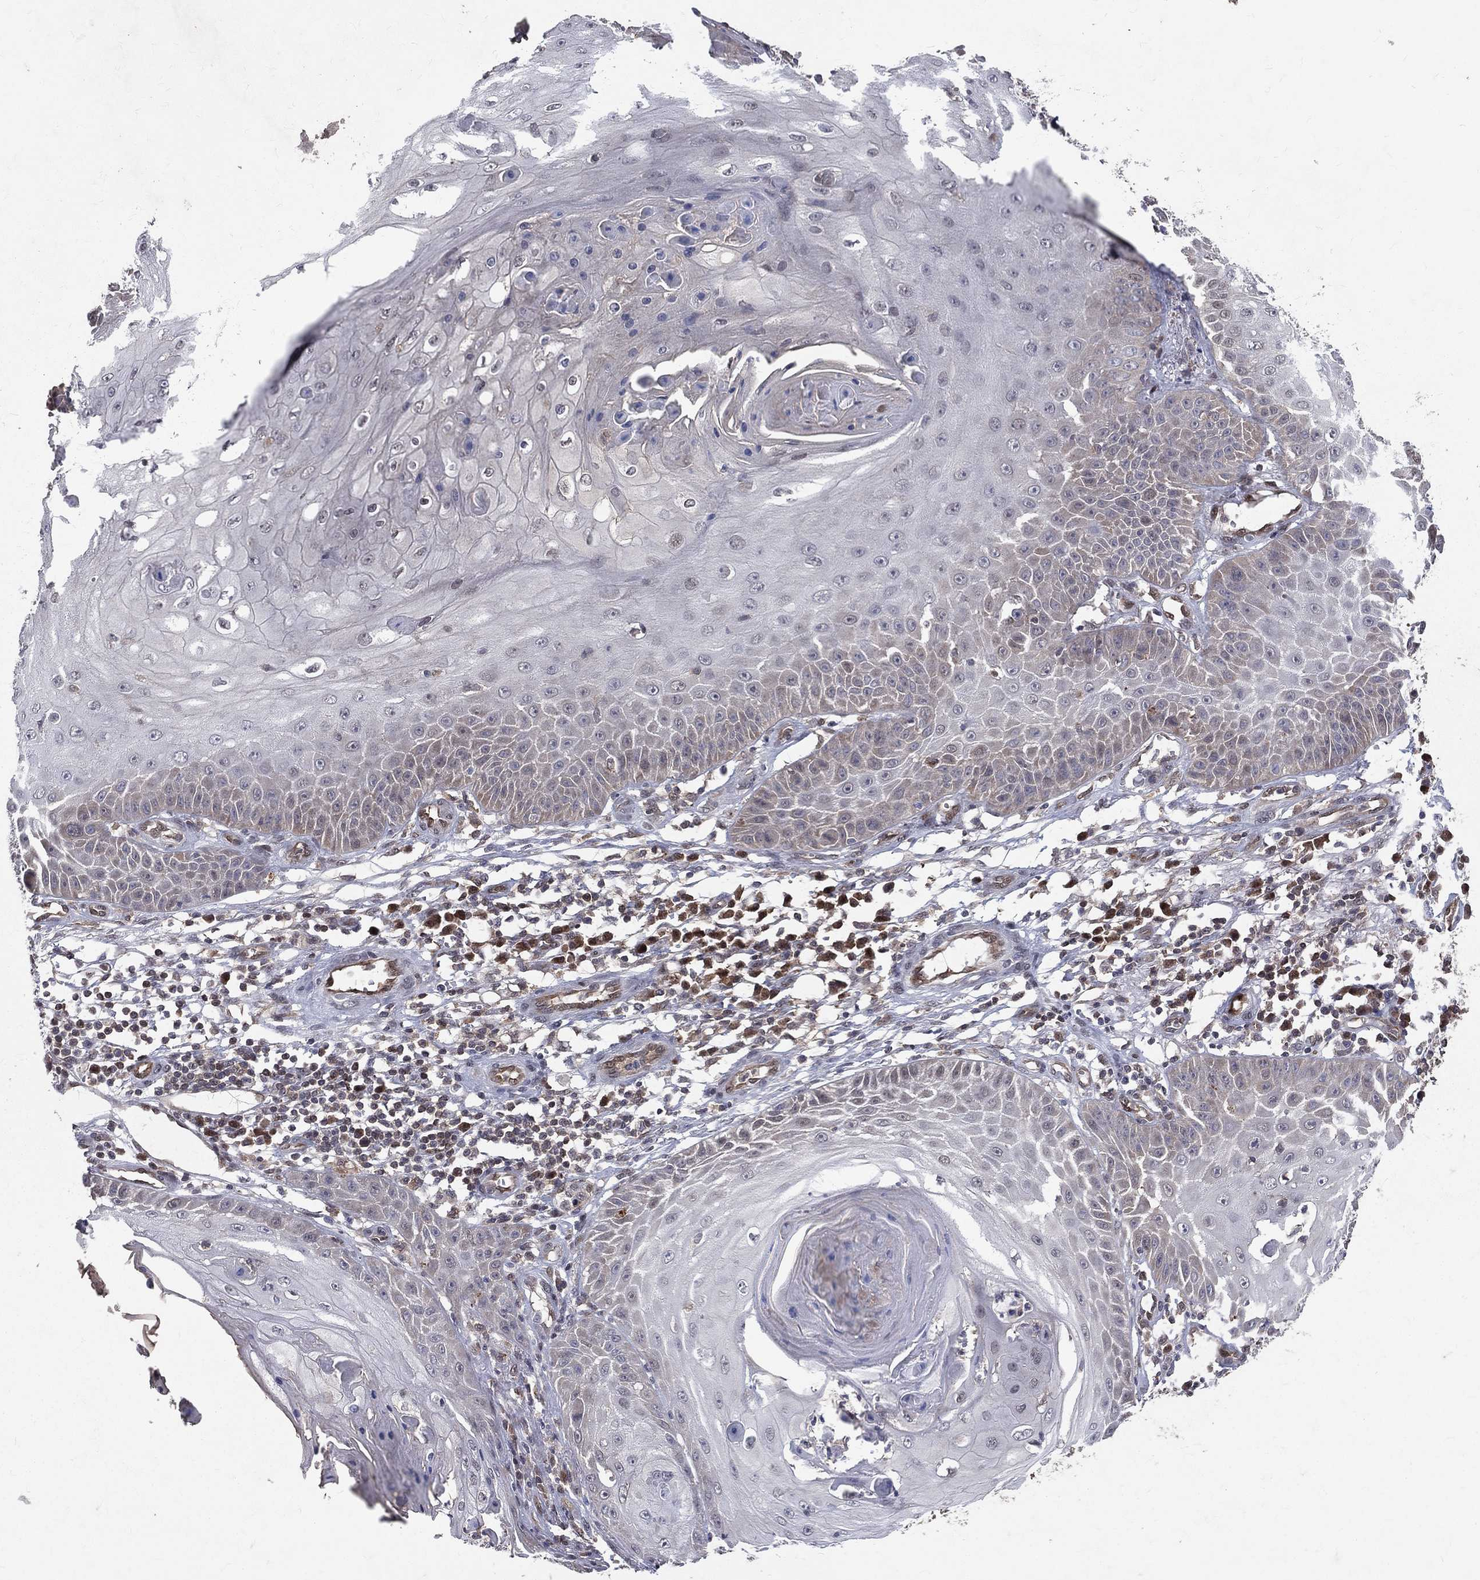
{"staining": {"intensity": "negative", "quantity": "none", "location": "none"}, "tissue": "skin cancer", "cell_type": "Tumor cells", "image_type": "cancer", "snomed": [{"axis": "morphology", "description": "Squamous cell carcinoma, NOS"}, {"axis": "topography", "description": "Skin"}], "caption": "Micrograph shows no protein staining in tumor cells of skin cancer (squamous cell carcinoma) tissue.", "gene": "GMPR2", "patient": {"sex": "male", "age": 70}}